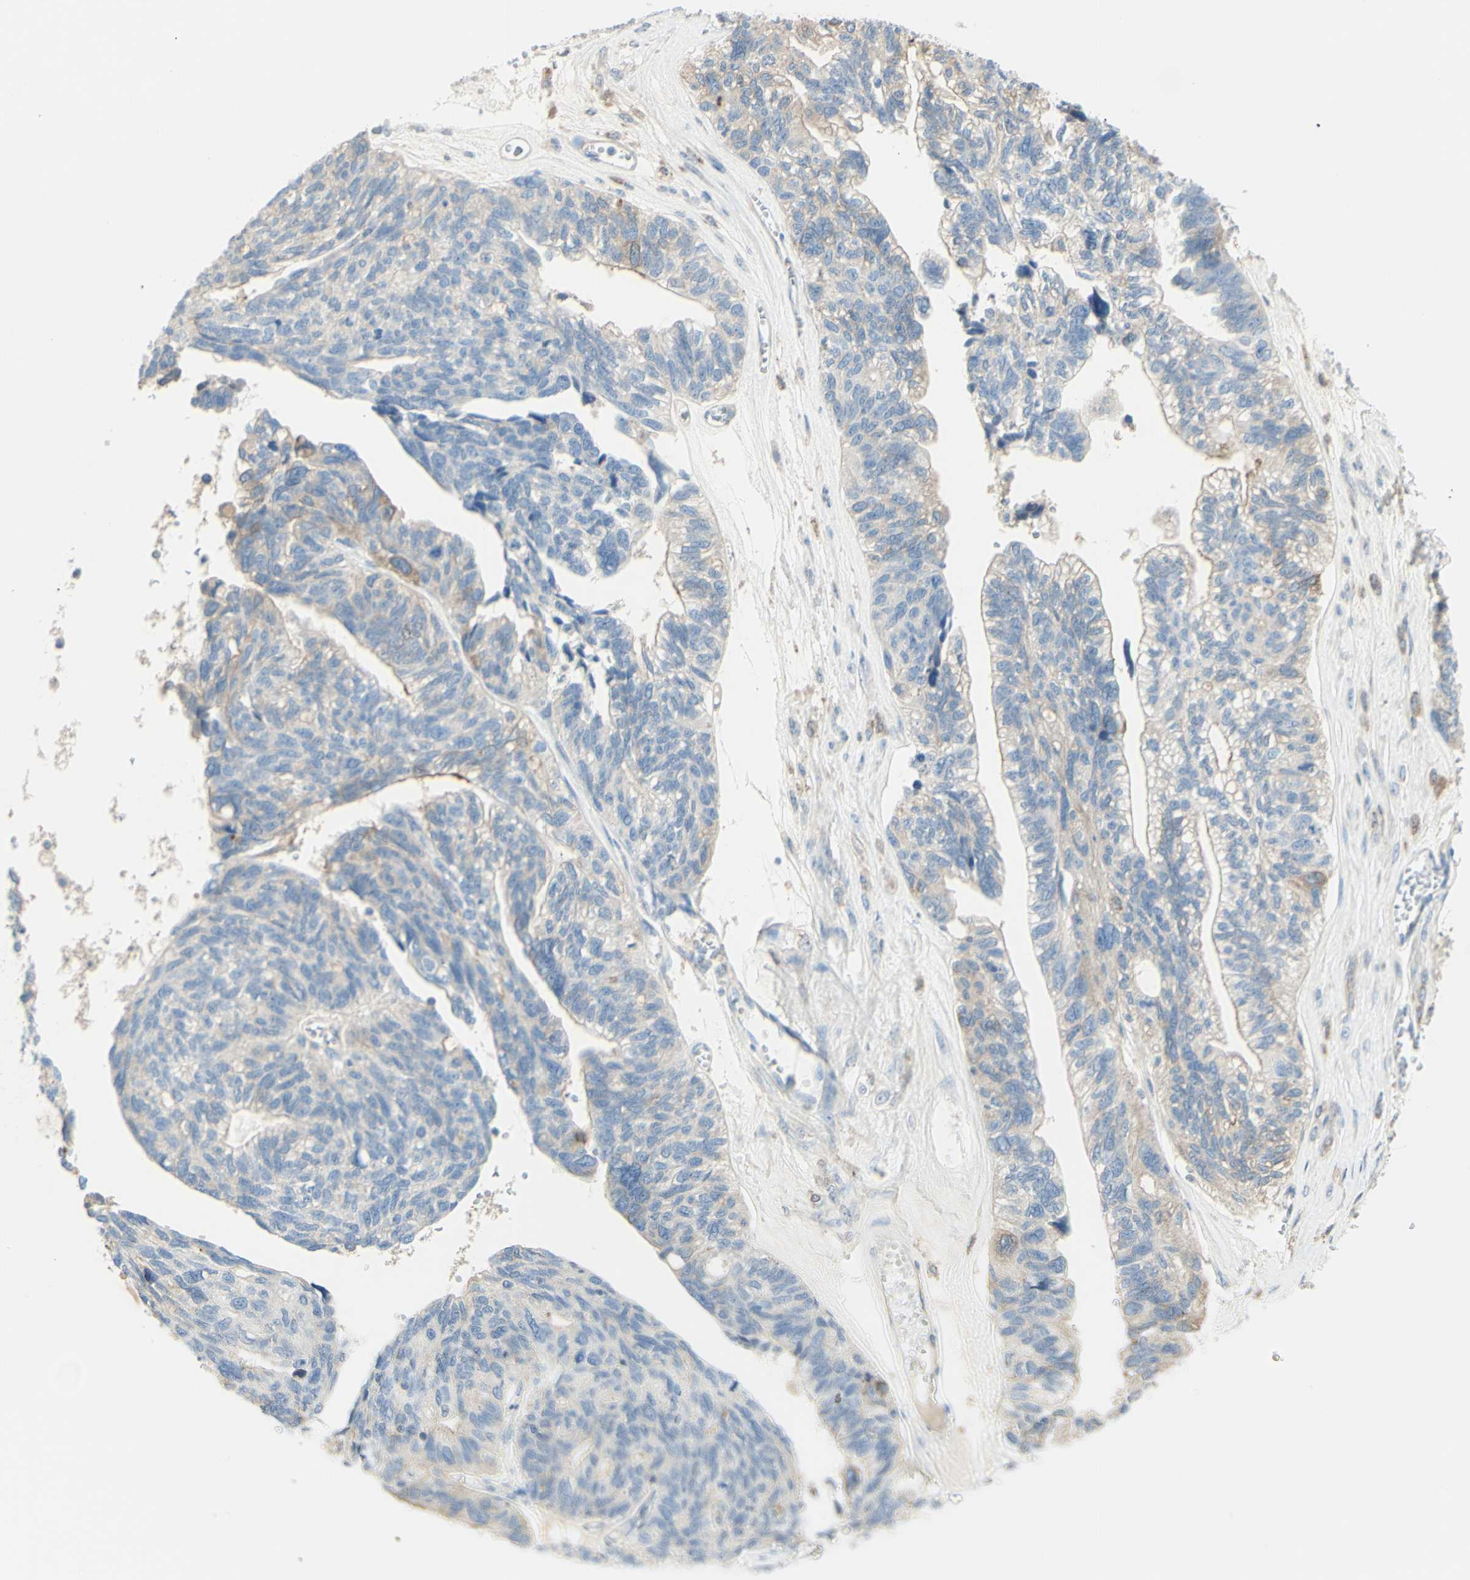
{"staining": {"intensity": "weak", "quantity": "<25%", "location": "cytoplasmic/membranous"}, "tissue": "ovarian cancer", "cell_type": "Tumor cells", "image_type": "cancer", "snomed": [{"axis": "morphology", "description": "Cystadenocarcinoma, serous, NOS"}, {"axis": "topography", "description": "Ovary"}], "caption": "There is no significant staining in tumor cells of ovarian cancer (serous cystadenocarcinoma). (Stains: DAB IHC with hematoxylin counter stain, Microscopy: brightfield microscopy at high magnification).", "gene": "MTM1", "patient": {"sex": "female", "age": 79}}